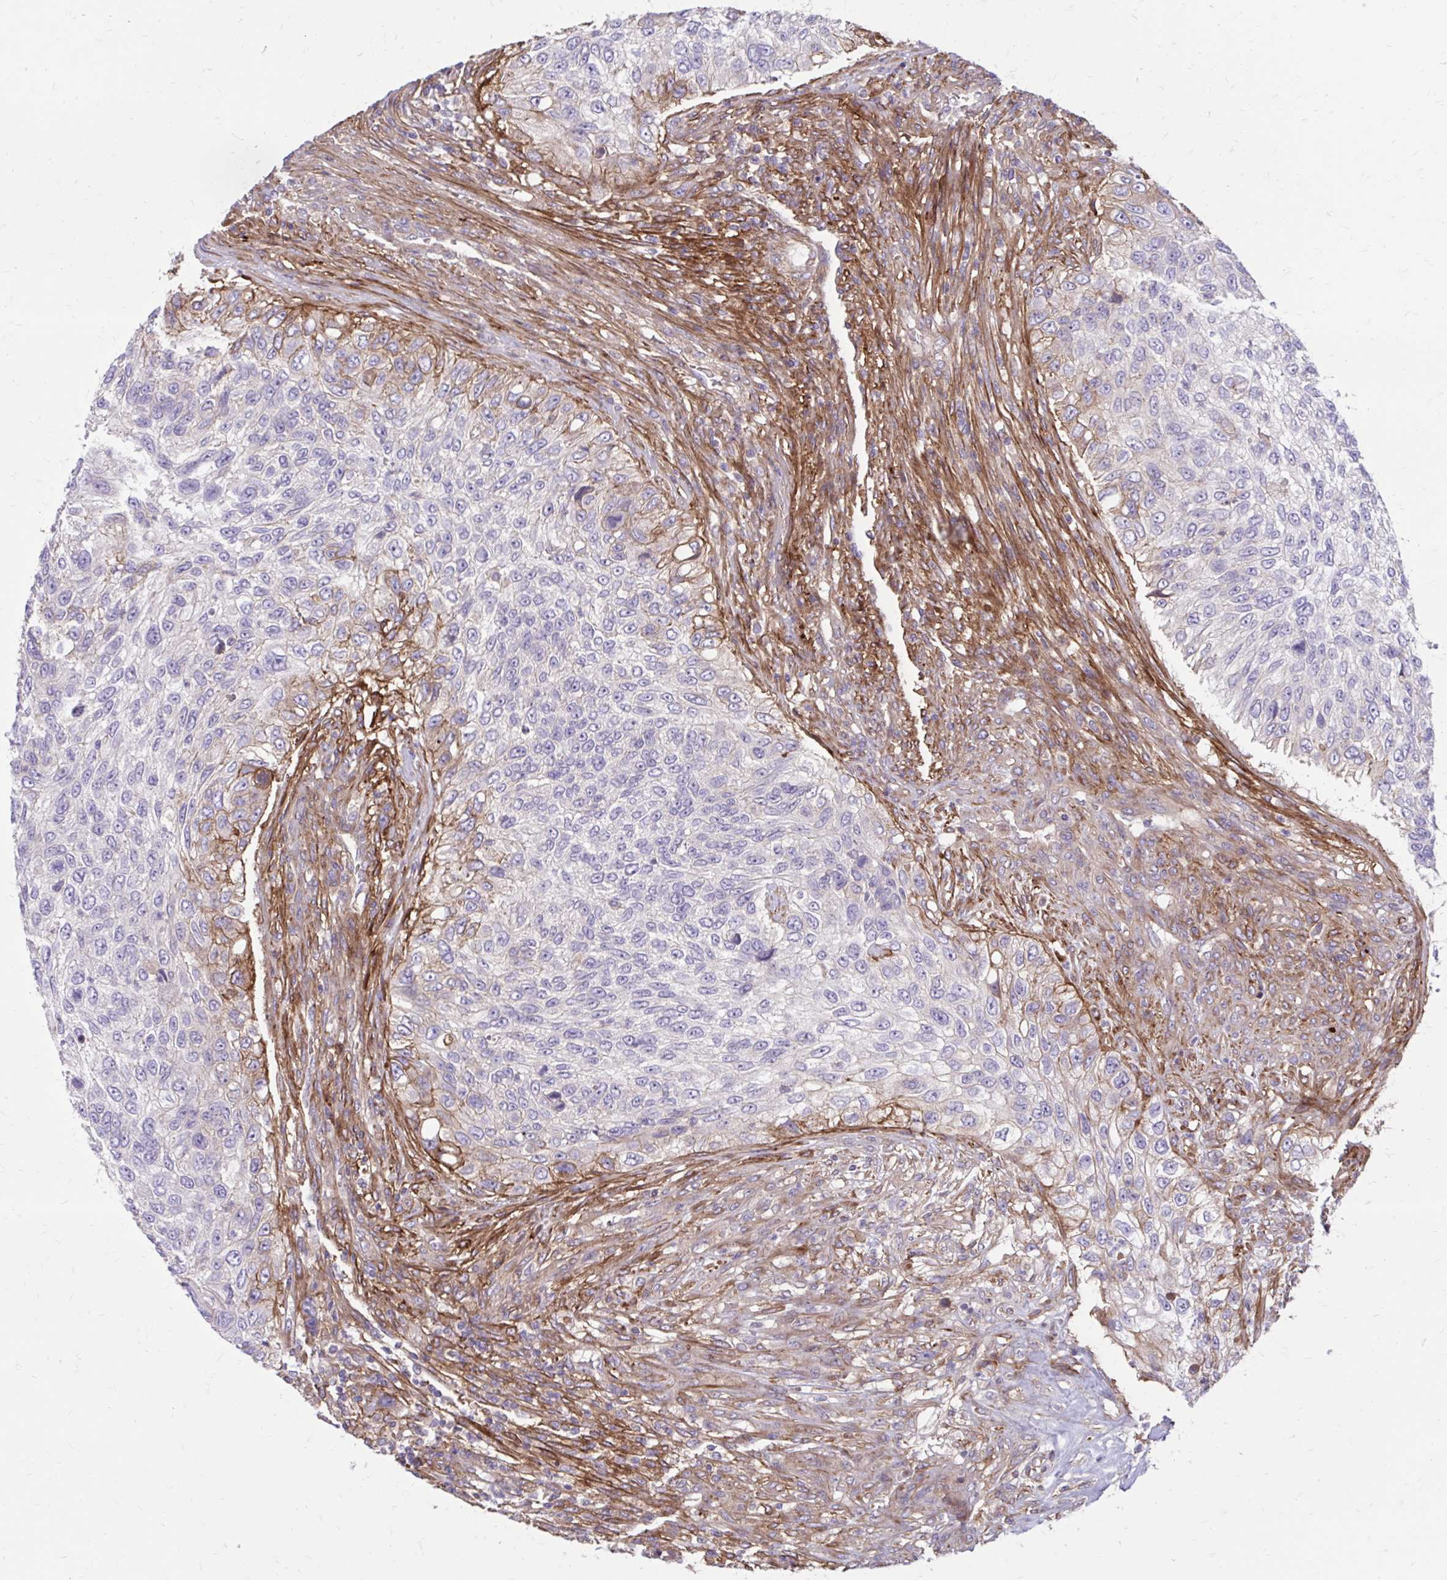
{"staining": {"intensity": "moderate", "quantity": "<25%", "location": "cytoplasmic/membranous"}, "tissue": "urothelial cancer", "cell_type": "Tumor cells", "image_type": "cancer", "snomed": [{"axis": "morphology", "description": "Urothelial carcinoma, High grade"}, {"axis": "topography", "description": "Urinary bladder"}], "caption": "Urothelial cancer stained with a brown dye reveals moderate cytoplasmic/membranous positive positivity in approximately <25% of tumor cells.", "gene": "FAP", "patient": {"sex": "female", "age": 60}}